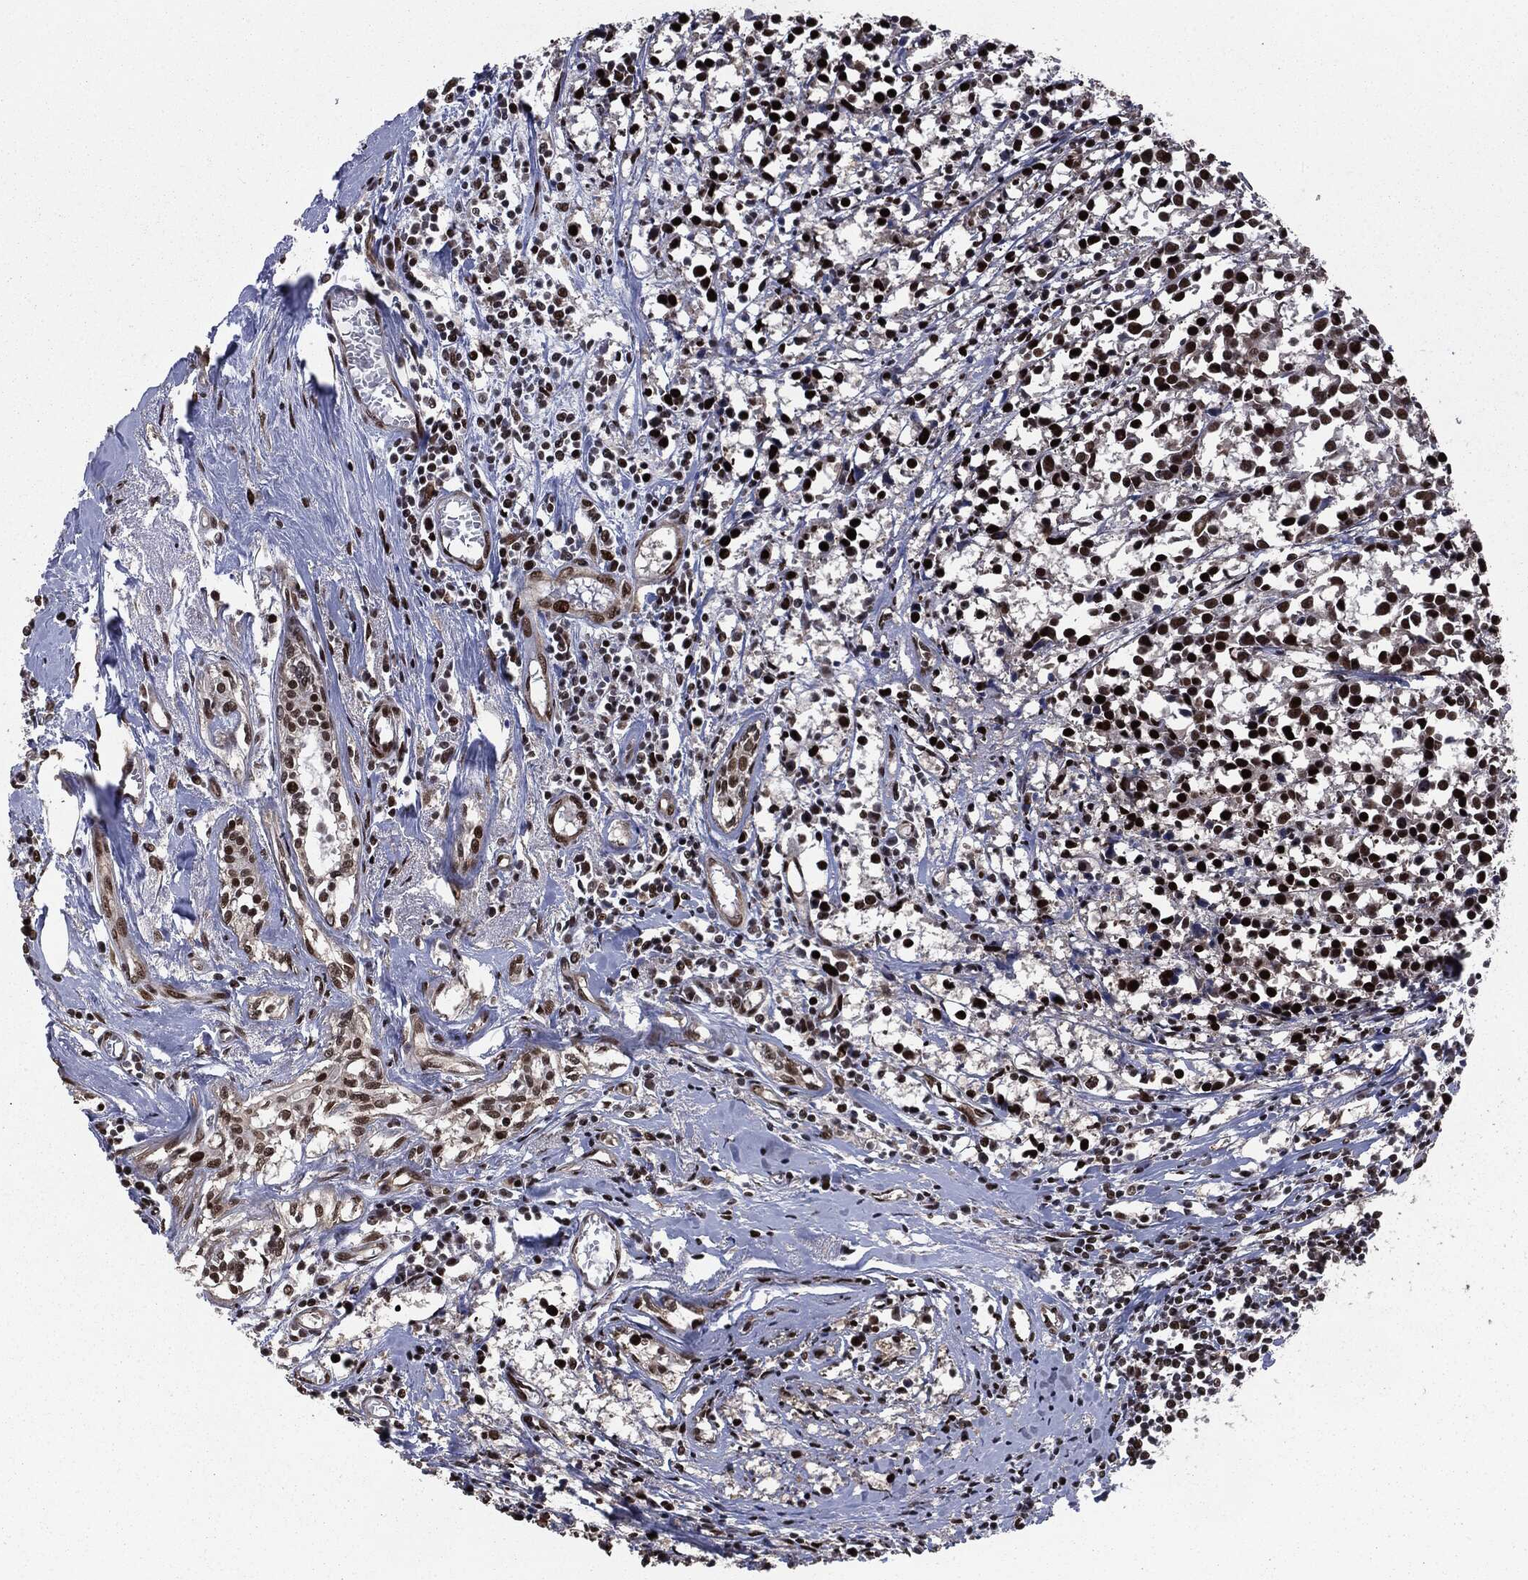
{"staining": {"intensity": "strong", "quantity": ">75%", "location": "nuclear"}, "tissue": "breast cancer", "cell_type": "Tumor cells", "image_type": "cancer", "snomed": [{"axis": "morphology", "description": "Duct carcinoma"}, {"axis": "topography", "description": "Breast"}], "caption": "Immunohistochemical staining of breast cancer exhibits high levels of strong nuclear protein staining in approximately >75% of tumor cells. The protein of interest is shown in brown color, while the nuclei are stained blue.", "gene": "DVL2", "patient": {"sex": "female", "age": 80}}